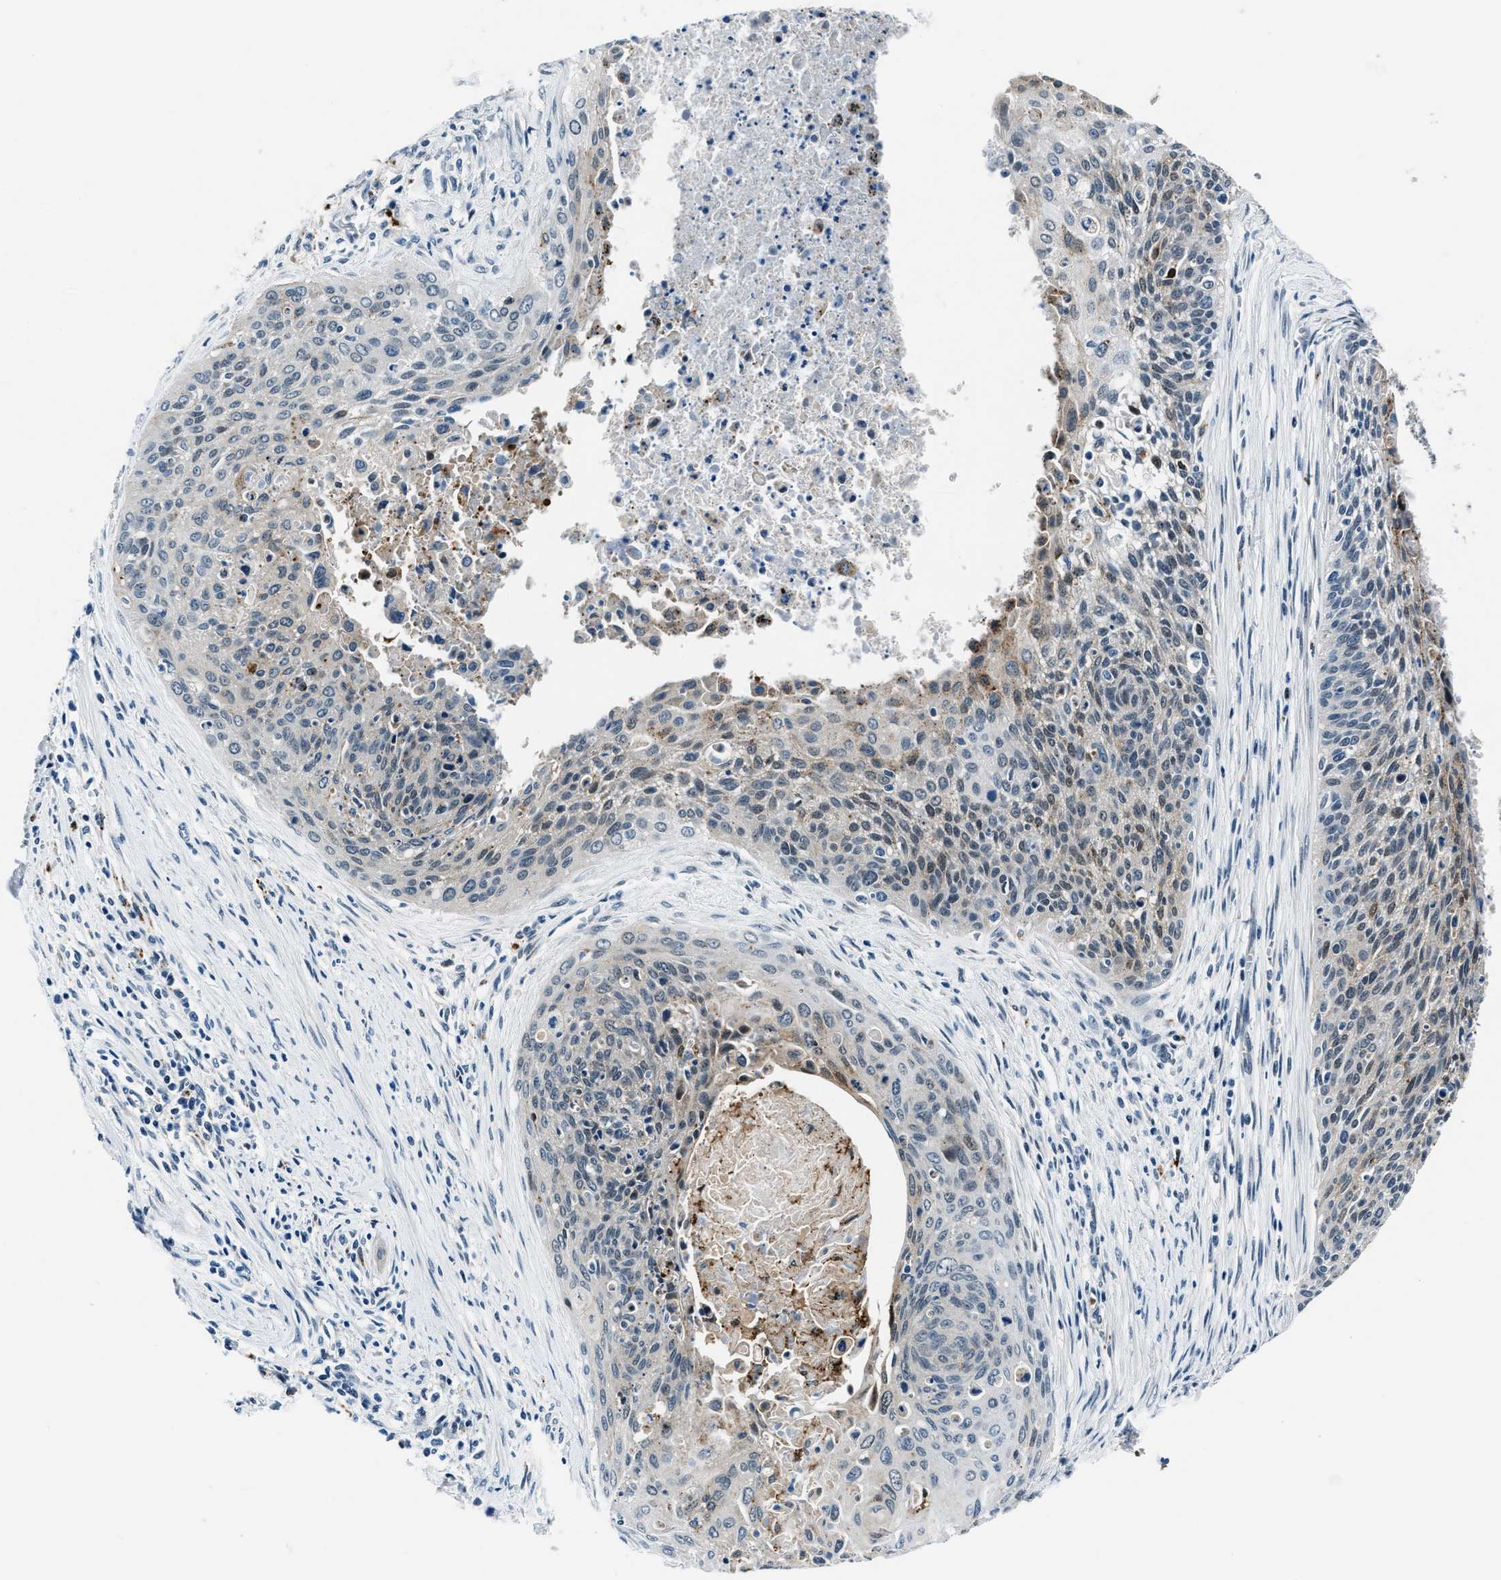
{"staining": {"intensity": "moderate", "quantity": "25%-75%", "location": "cytoplasmic/membranous"}, "tissue": "cervical cancer", "cell_type": "Tumor cells", "image_type": "cancer", "snomed": [{"axis": "morphology", "description": "Squamous cell carcinoma, NOS"}, {"axis": "topography", "description": "Cervix"}], "caption": "There is medium levels of moderate cytoplasmic/membranous positivity in tumor cells of cervical squamous cell carcinoma, as demonstrated by immunohistochemical staining (brown color).", "gene": "PTPDC1", "patient": {"sex": "female", "age": 55}}